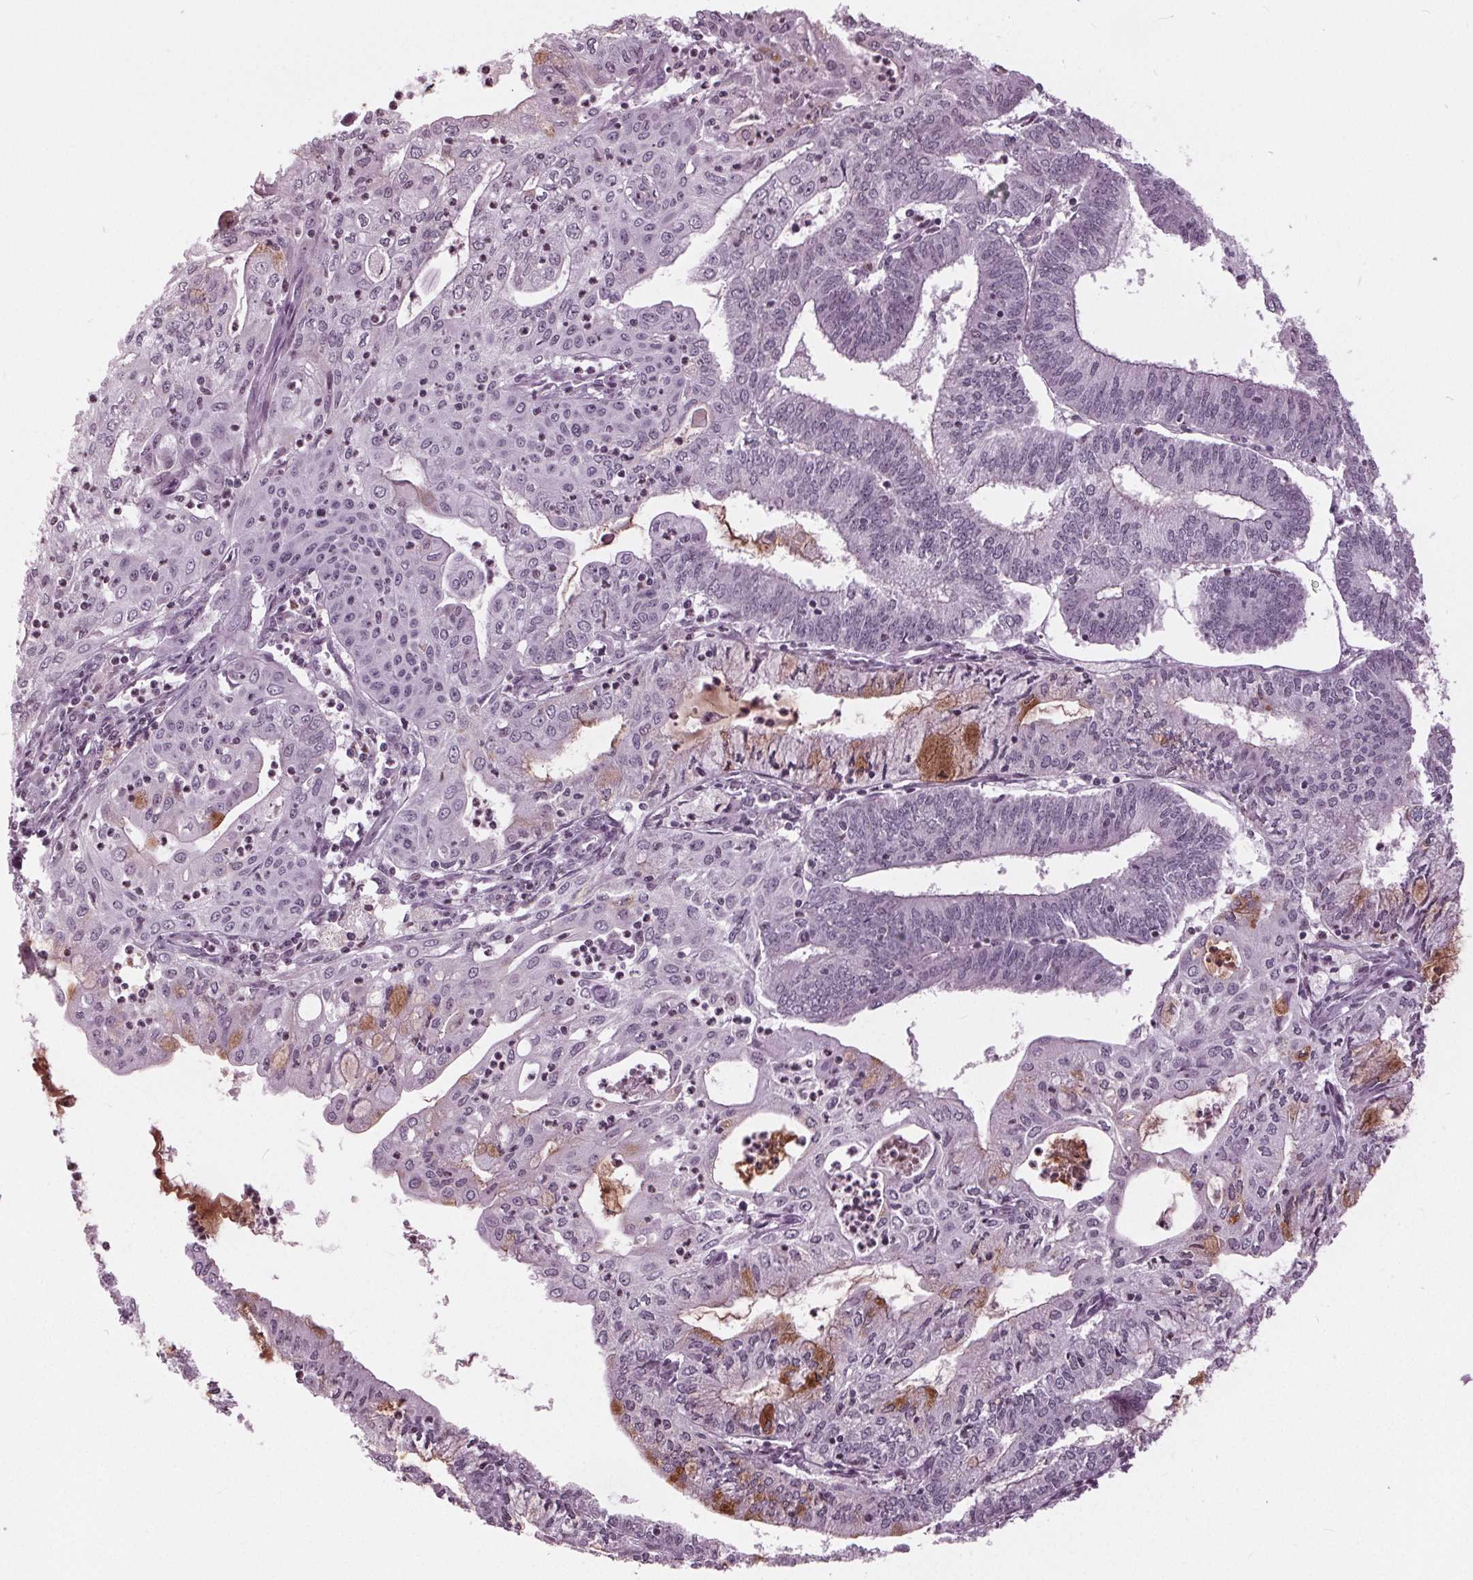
{"staining": {"intensity": "negative", "quantity": "none", "location": "none"}, "tissue": "endometrial cancer", "cell_type": "Tumor cells", "image_type": "cancer", "snomed": [{"axis": "morphology", "description": "Adenocarcinoma, NOS"}, {"axis": "topography", "description": "Endometrium"}], "caption": "This is an immunohistochemistry image of human adenocarcinoma (endometrial). There is no expression in tumor cells.", "gene": "SLC9A4", "patient": {"sex": "female", "age": 61}}